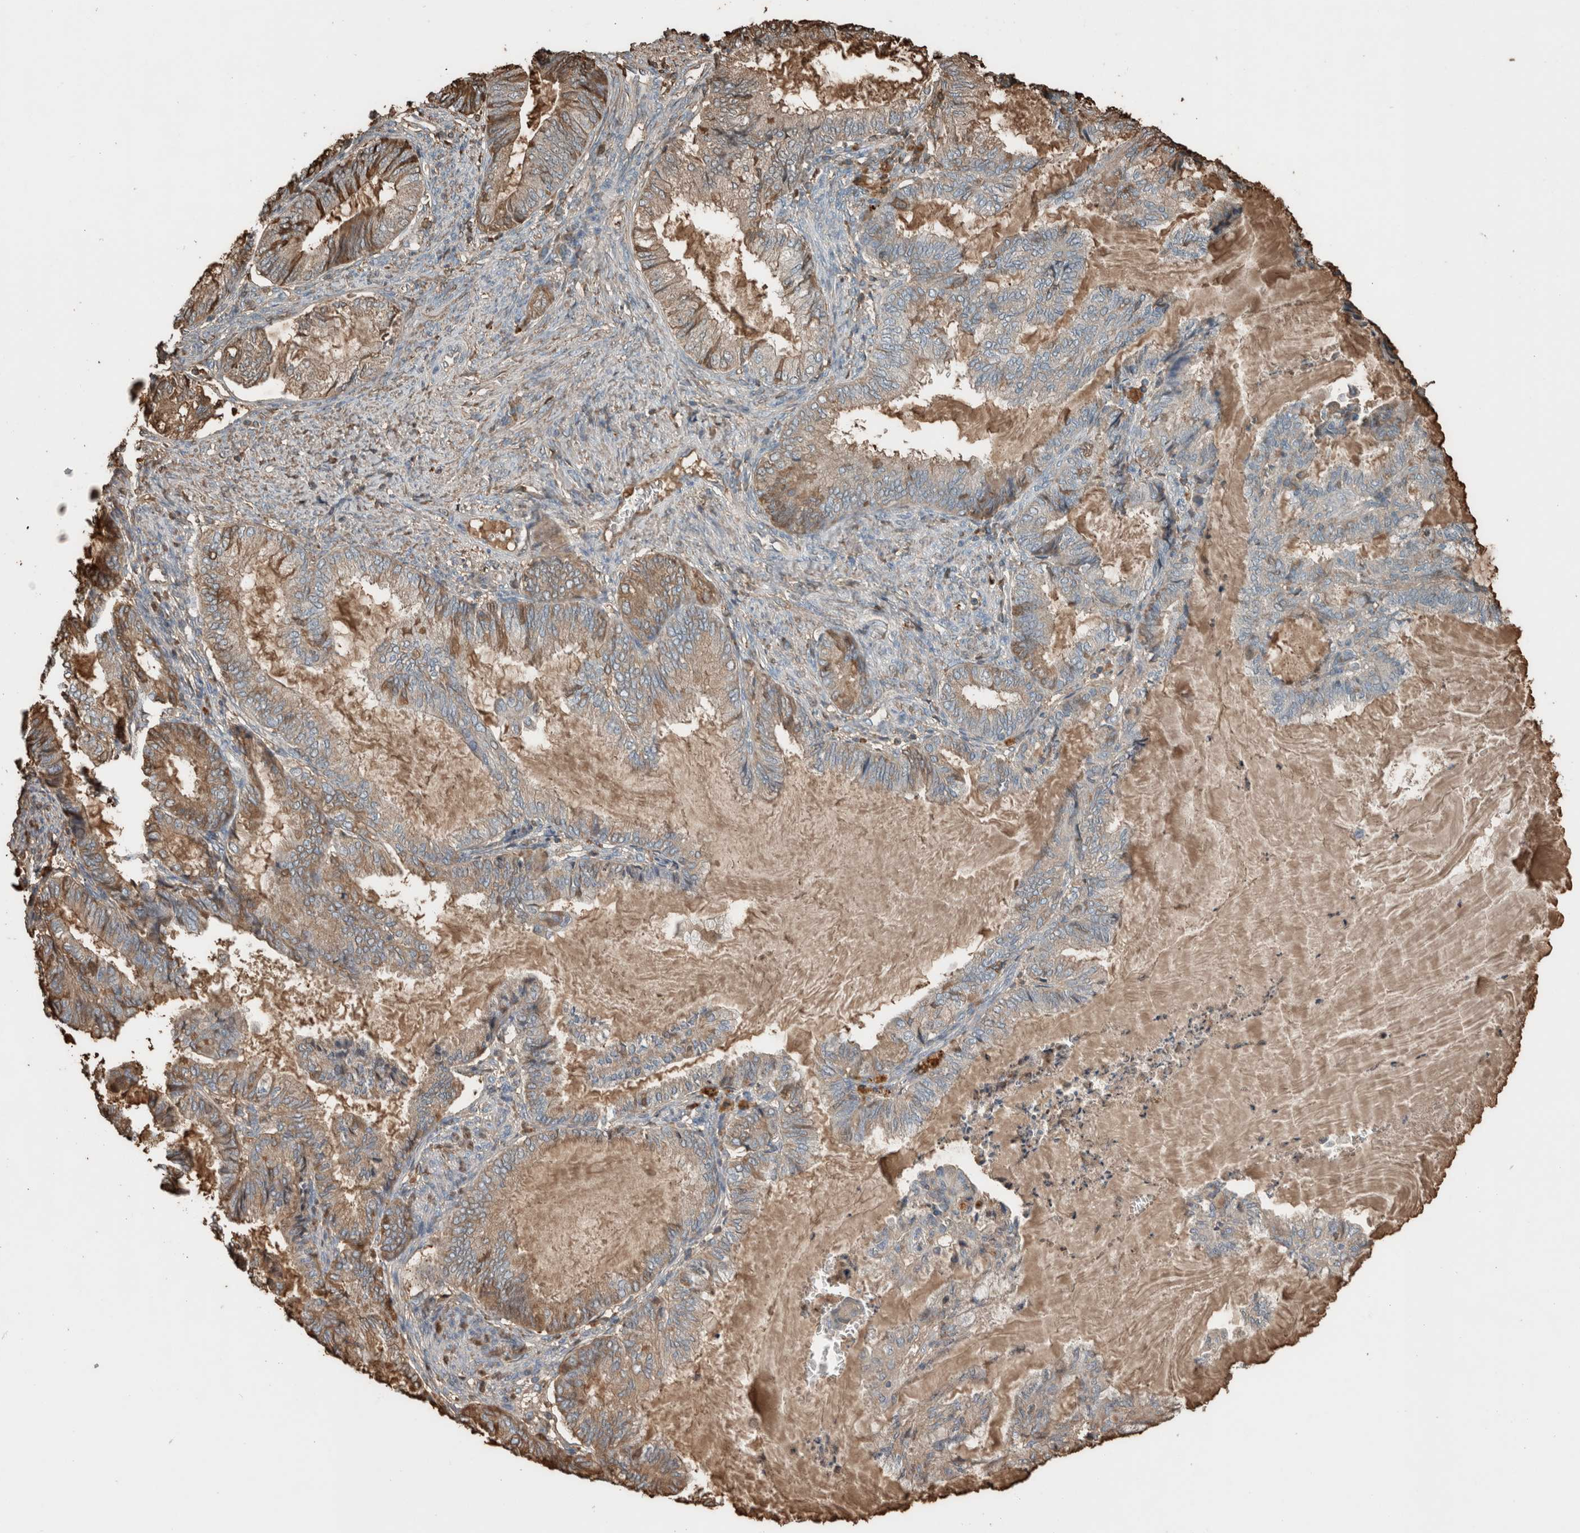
{"staining": {"intensity": "weak", "quantity": "25%-75%", "location": "cytoplasmic/membranous"}, "tissue": "endometrial cancer", "cell_type": "Tumor cells", "image_type": "cancer", "snomed": [{"axis": "morphology", "description": "Adenocarcinoma, NOS"}, {"axis": "topography", "description": "Endometrium"}], "caption": "Immunohistochemical staining of endometrial adenocarcinoma reveals weak cytoplasmic/membranous protein expression in about 25%-75% of tumor cells.", "gene": "USP34", "patient": {"sex": "female", "age": 86}}